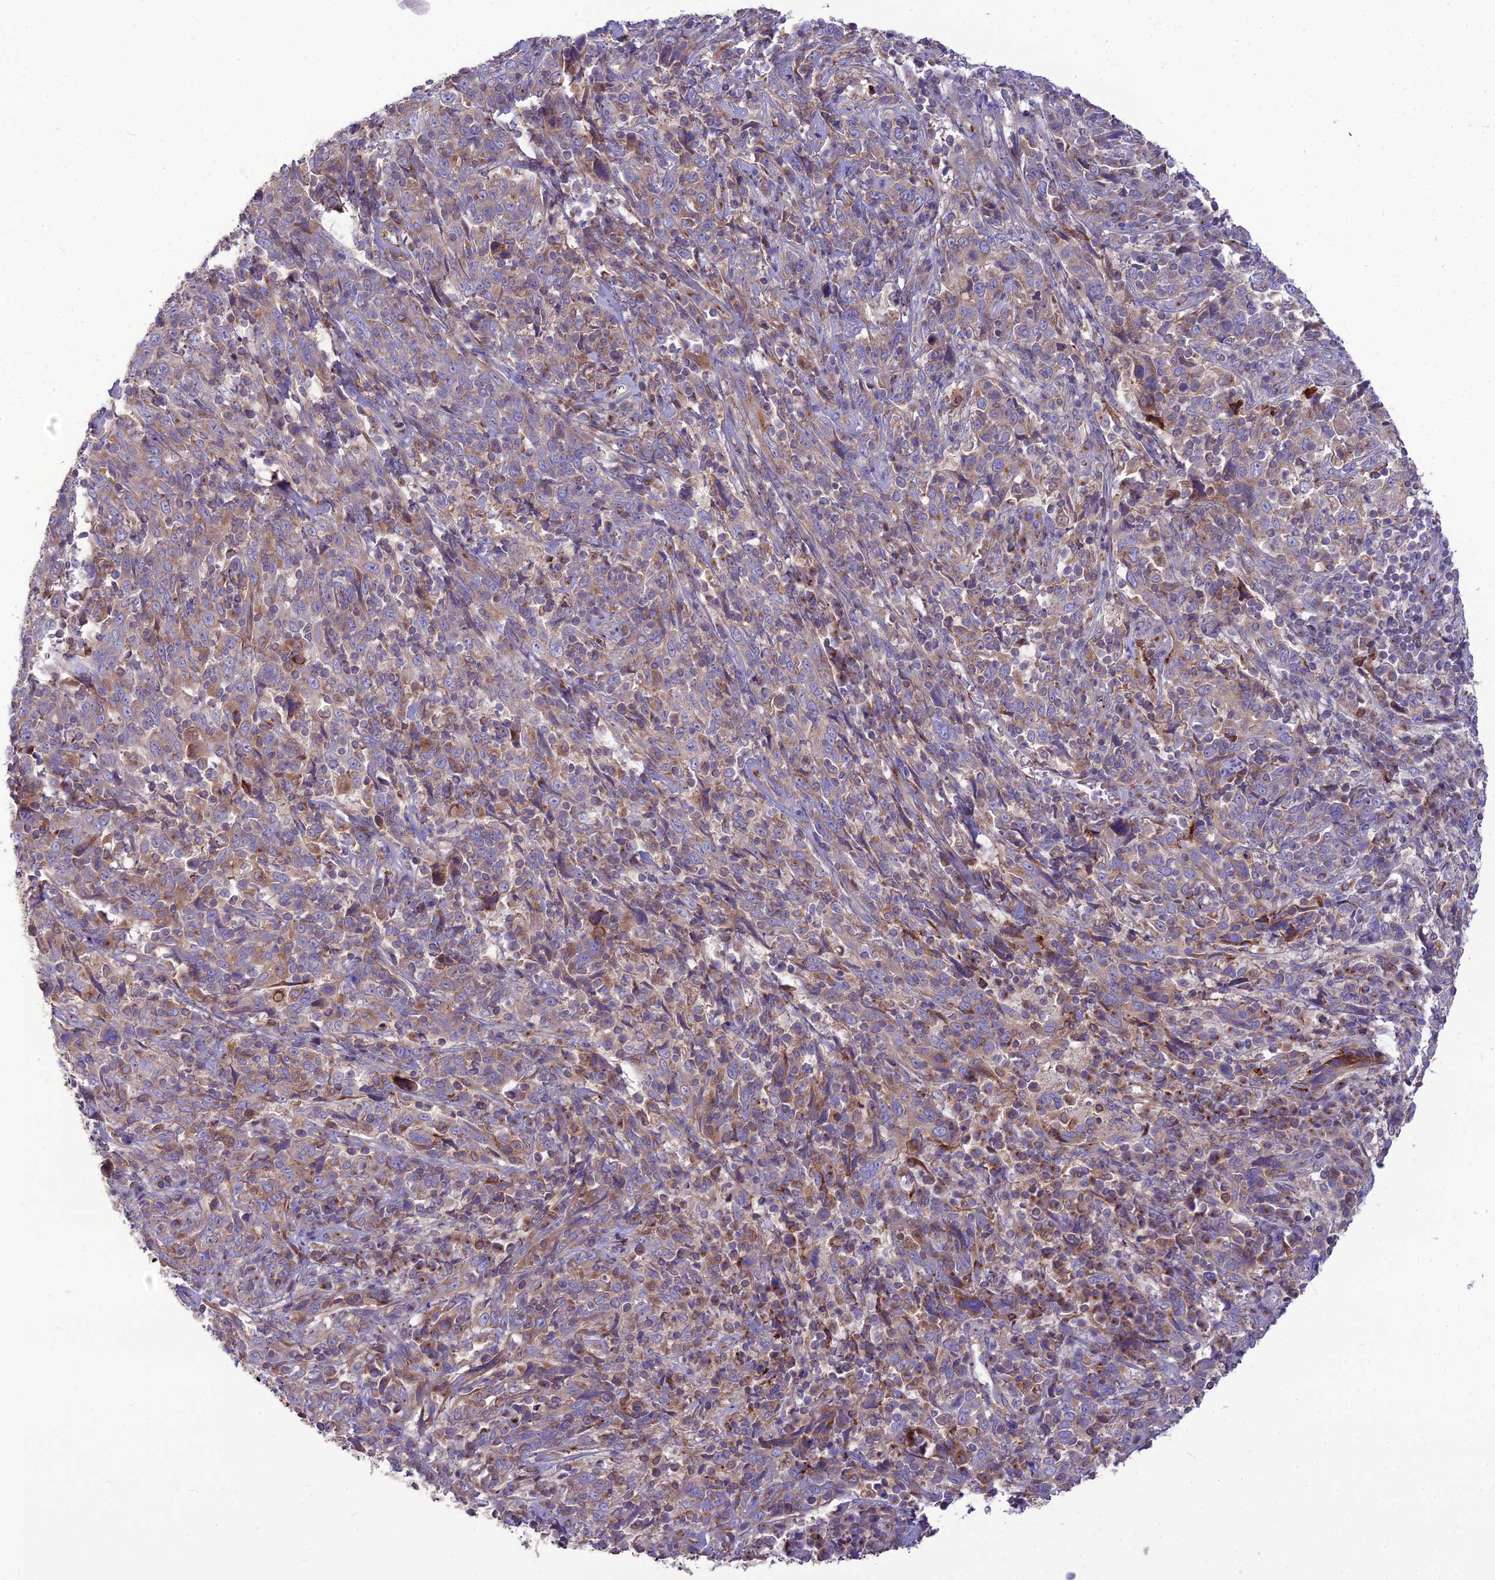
{"staining": {"intensity": "moderate", "quantity": "25%-75%", "location": "cytoplasmic/membranous"}, "tissue": "cervical cancer", "cell_type": "Tumor cells", "image_type": "cancer", "snomed": [{"axis": "morphology", "description": "Squamous cell carcinoma, NOS"}, {"axis": "topography", "description": "Cervix"}], "caption": "DAB (3,3'-diaminobenzidine) immunohistochemical staining of human squamous cell carcinoma (cervical) demonstrates moderate cytoplasmic/membranous protein staining in about 25%-75% of tumor cells.", "gene": "SPRYD7", "patient": {"sex": "female", "age": 46}}